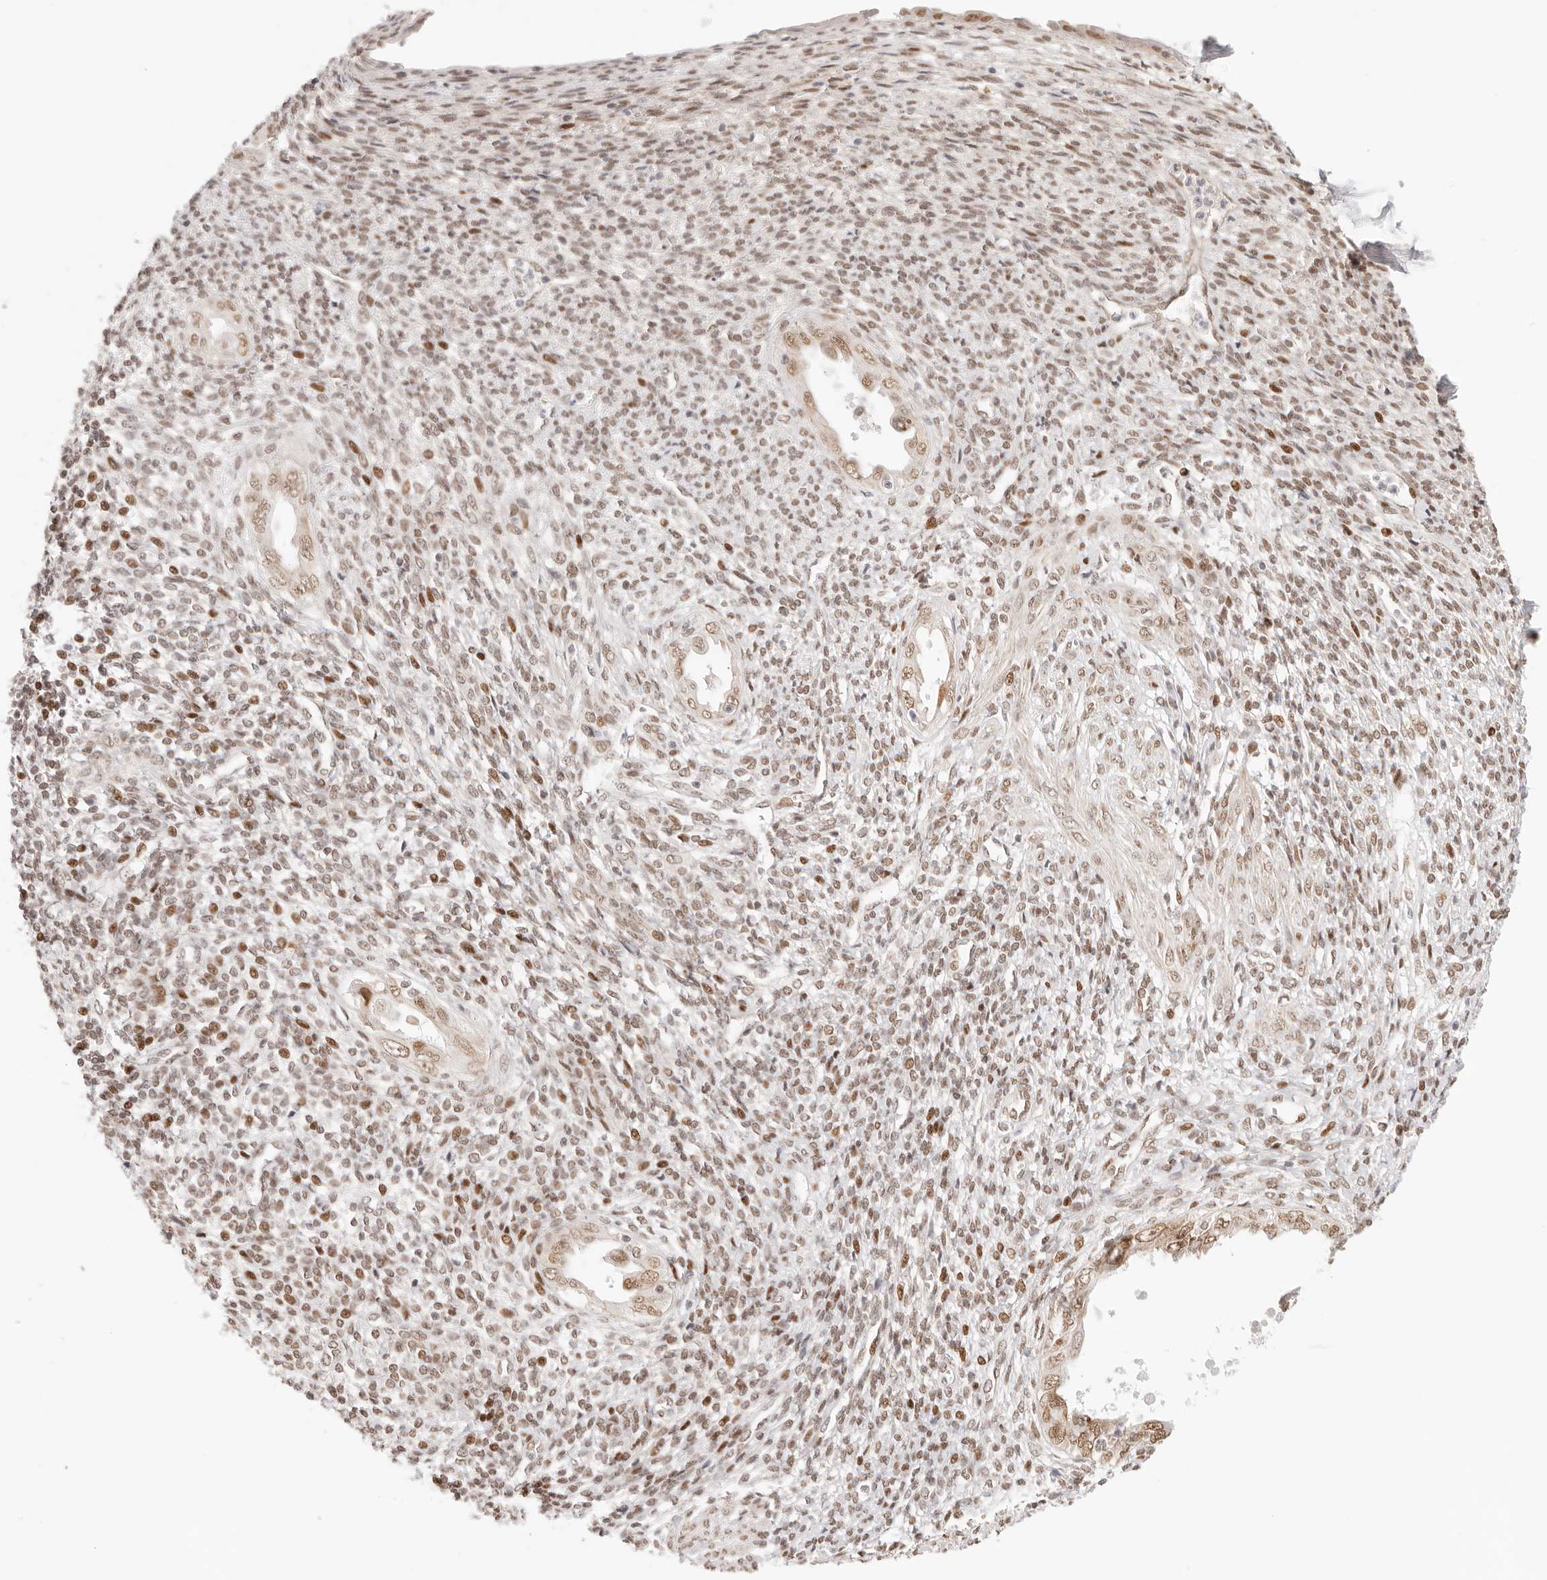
{"staining": {"intensity": "weak", "quantity": "25%-75%", "location": "nuclear"}, "tissue": "endometrium", "cell_type": "Cells in endometrial stroma", "image_type": "normal", "snomed": [{"axis": "morphology", "description": "Normal tissue, NOS"}, {"axis": "topography", "description": "Endometrium"}], "caption": "IHC of unremarkable human endometrium exhibits low levels of weak nuclear positivity in about 25%-75% of cells in endometrial stroma.", "gene": "HOXC5", "patient": {"sex": "female", "age": 66}}